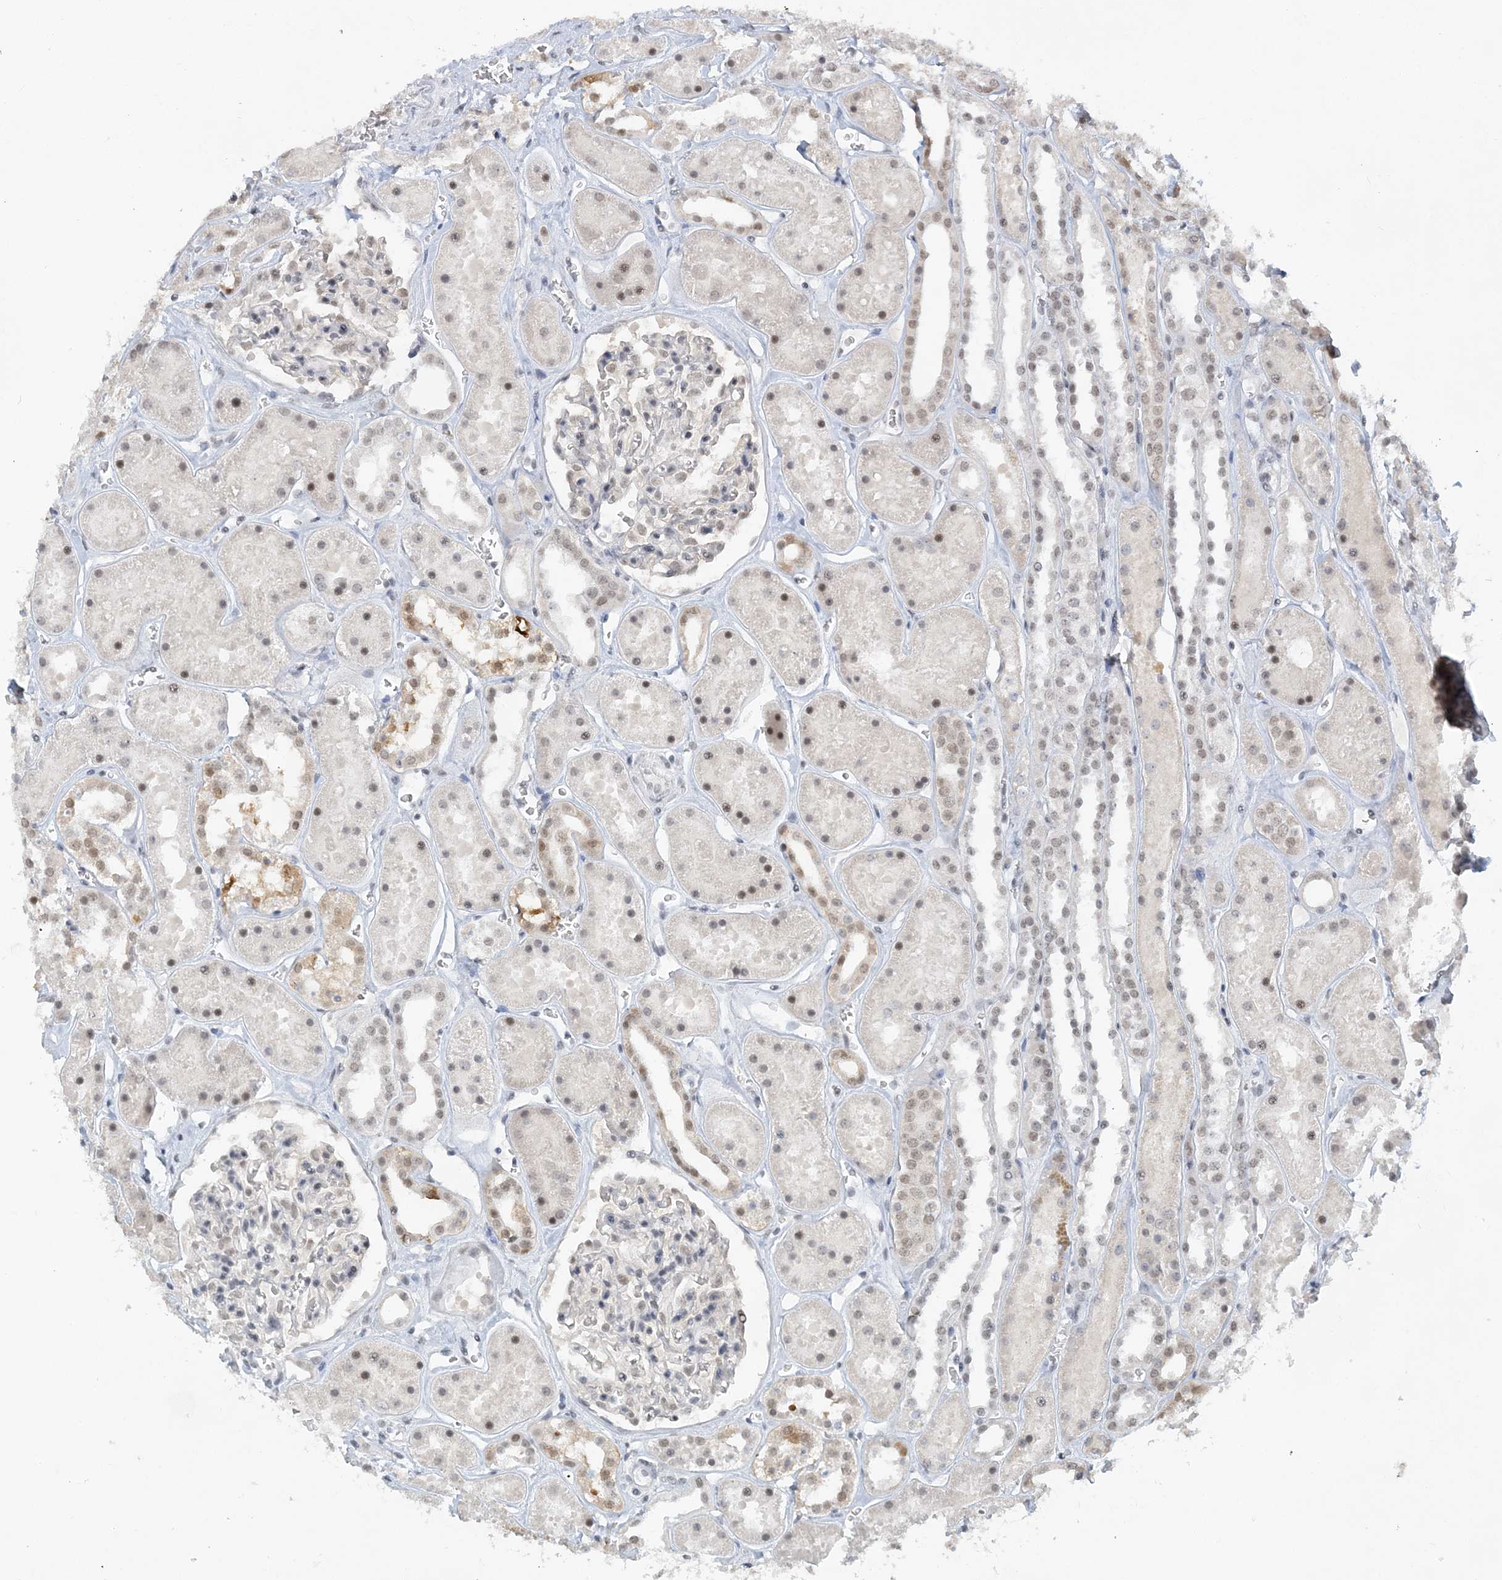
{"staining": {"intensity": "weak", "quantity": "<25%", "location": "nuclear"}, "tissue": "kidney", "cell_type": "Cells in glomeruli", "image_type": "normal", "snomed": [{"axis": "morphology", "description": "Normal tissue, NOS"}, {"axis": "topography", "description": "Kidney"}], "caption": "IHC histopathology image of benign human kidney stained for a protein (brown), which exhibits no expression in cells in glomeruli. The staining is performed using DAB brown chromogen with nuclei counter-stained in using hematoxylin.", "gene": "KMT2D", "patient": {"sex": "female", "age": 41}}